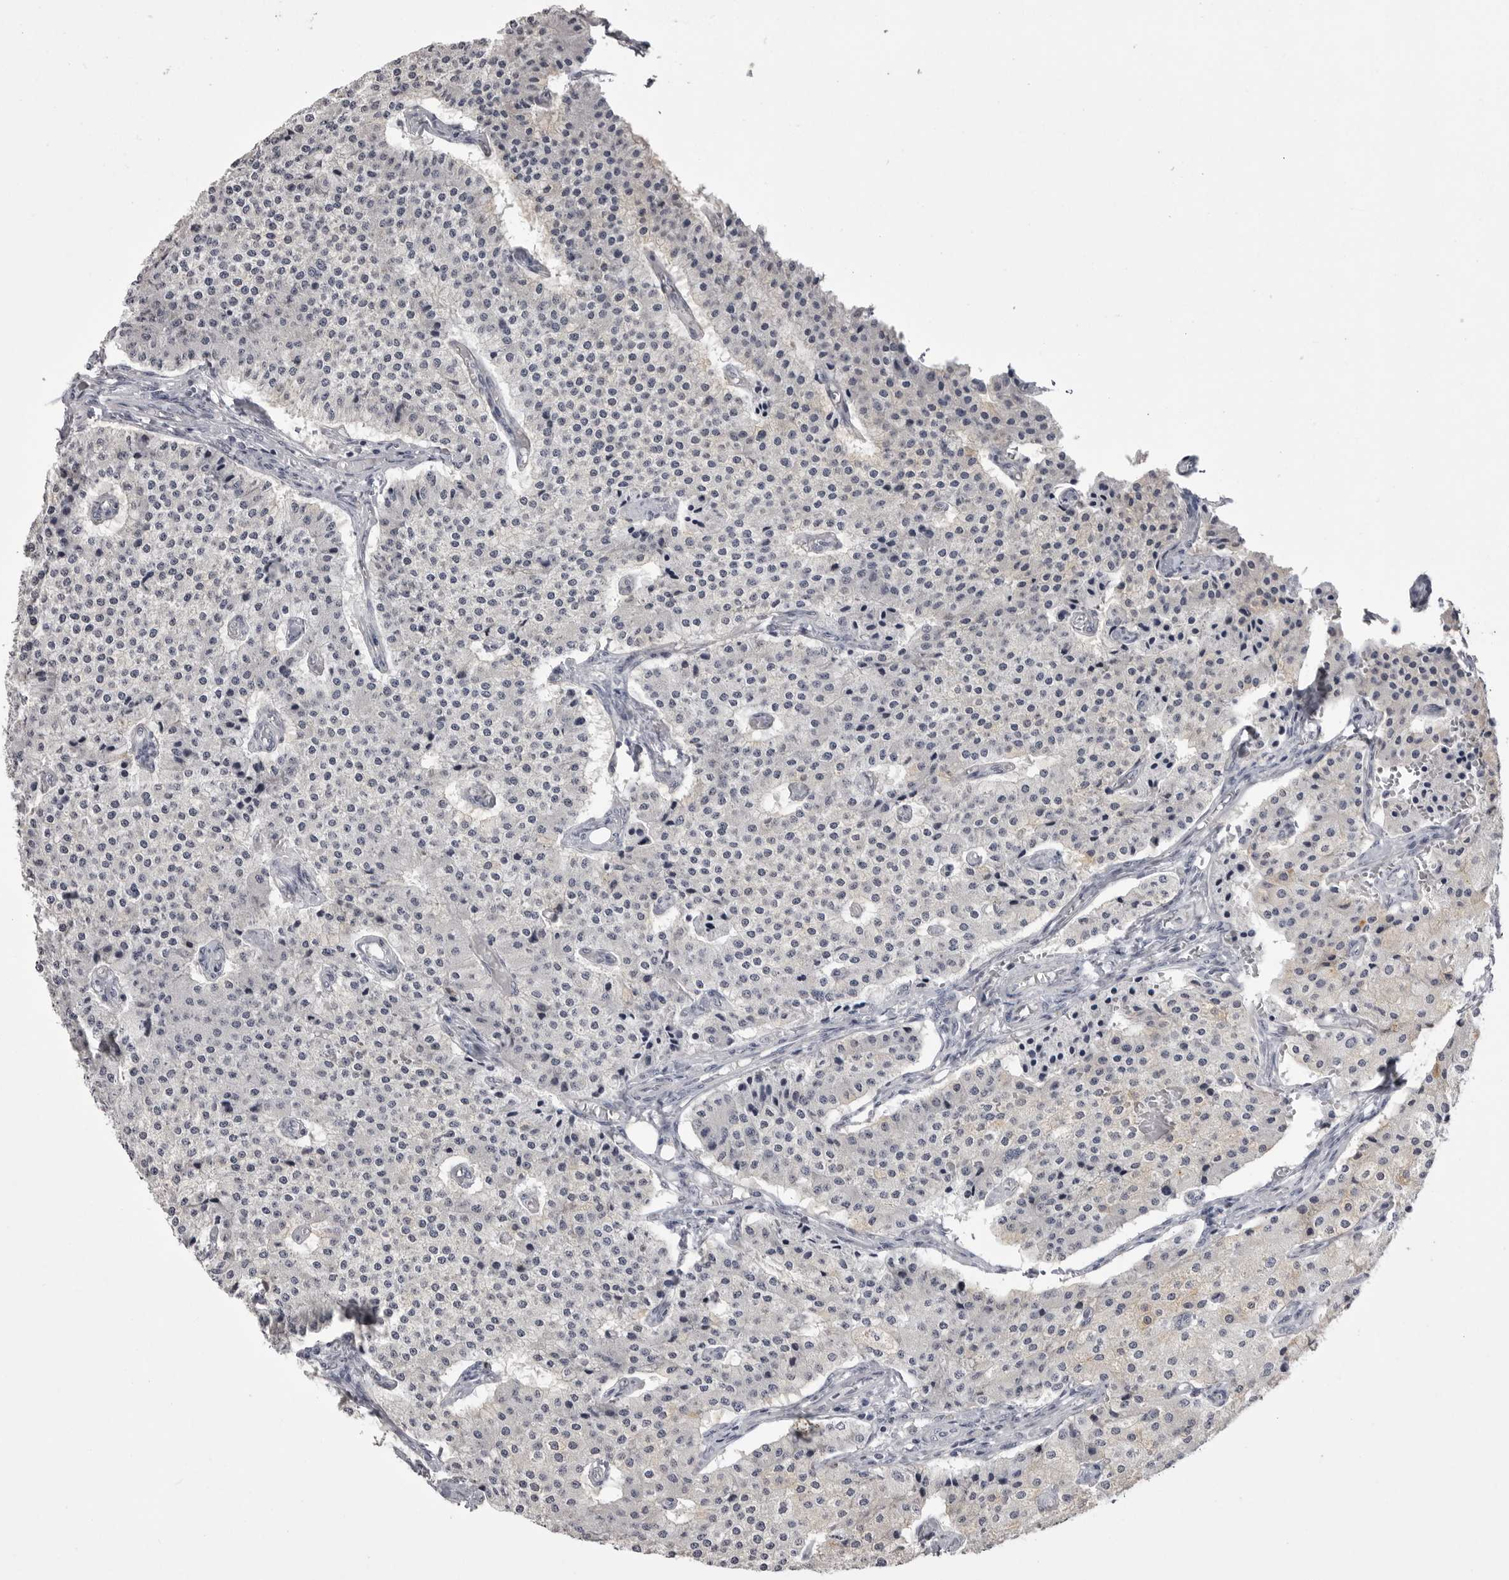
{"staining": {"intensity": "negative", "quantity": "none", "location": "none"}, "tissue": "carcinoid", "cell_type": "Tumor cells", "image_type": "cancer", "snomed": [{"axis": "morphology", "description": "Carcinoid, malignant, NOS"}, {"axis": "topography", "description": "Colon"}], "caption": "High magnification brightfield microscopy of malignant carcinoid stained with DAB (3,3'-diaminobenzidine) (brown) and counterstained with hematoxylin (blue): tumor cells show no significant expression. The staining is performed using DAB brown chromogen with nuclei counter-stained in using hematoxylin.", "gene": "GPN2", "patient": {"sex": "female", "age": 52}}